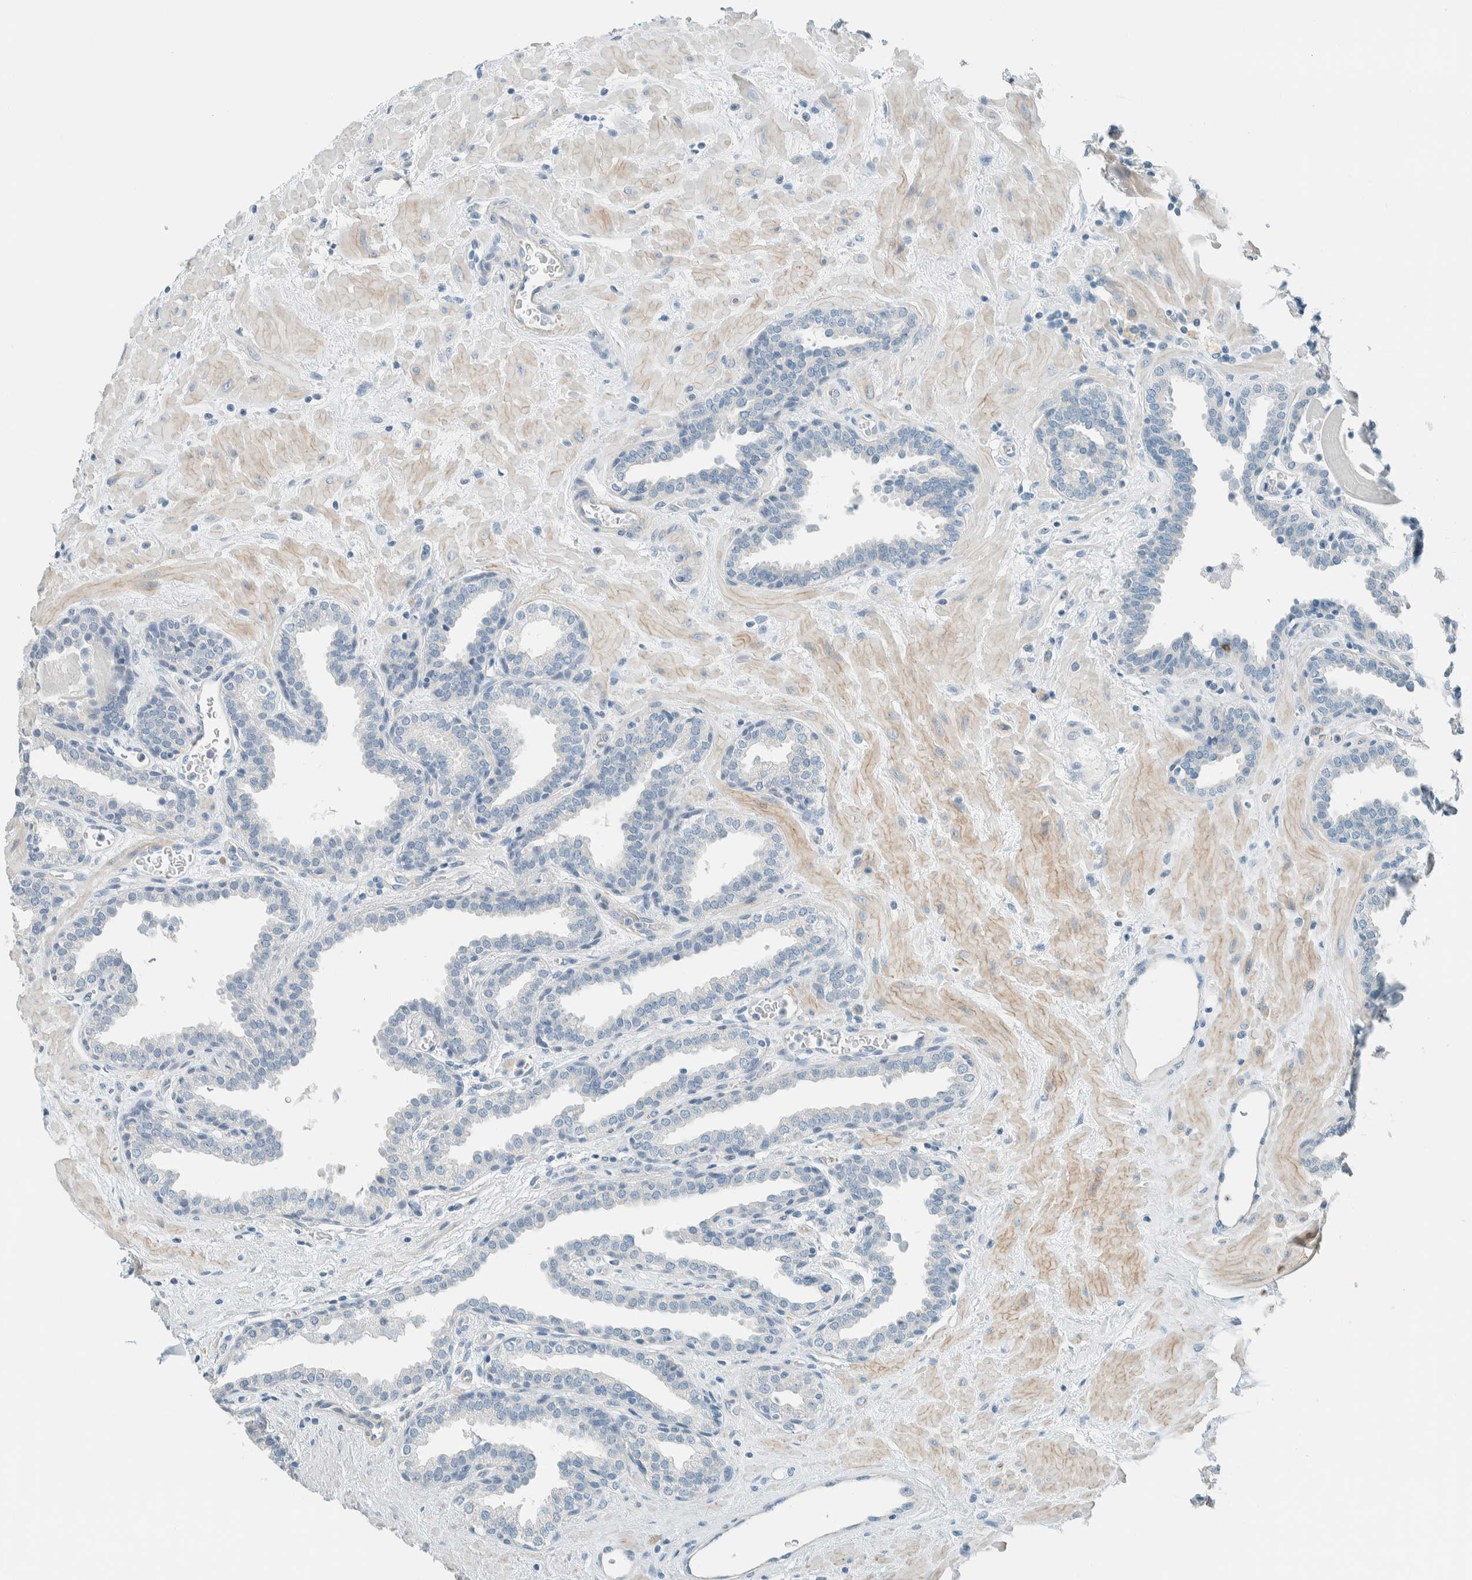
{"staining": {"intensity": "negative", "quantity": "none", "location": "none"}, "tissue": "prostate", "cell_type": "Glandular cells", "image_type": "normal", "snomed": [{"axis": "morphology", "description": "Normal tissue, NOS"}, {"axis": "topography", "description": "Prostate"}], "caption": "Protein analysis of unremarkable prostate demonstrates no significant positivity in glandular cells.", "gene": "SLFN12", "patient": {"sex": "male", "age": 51}}